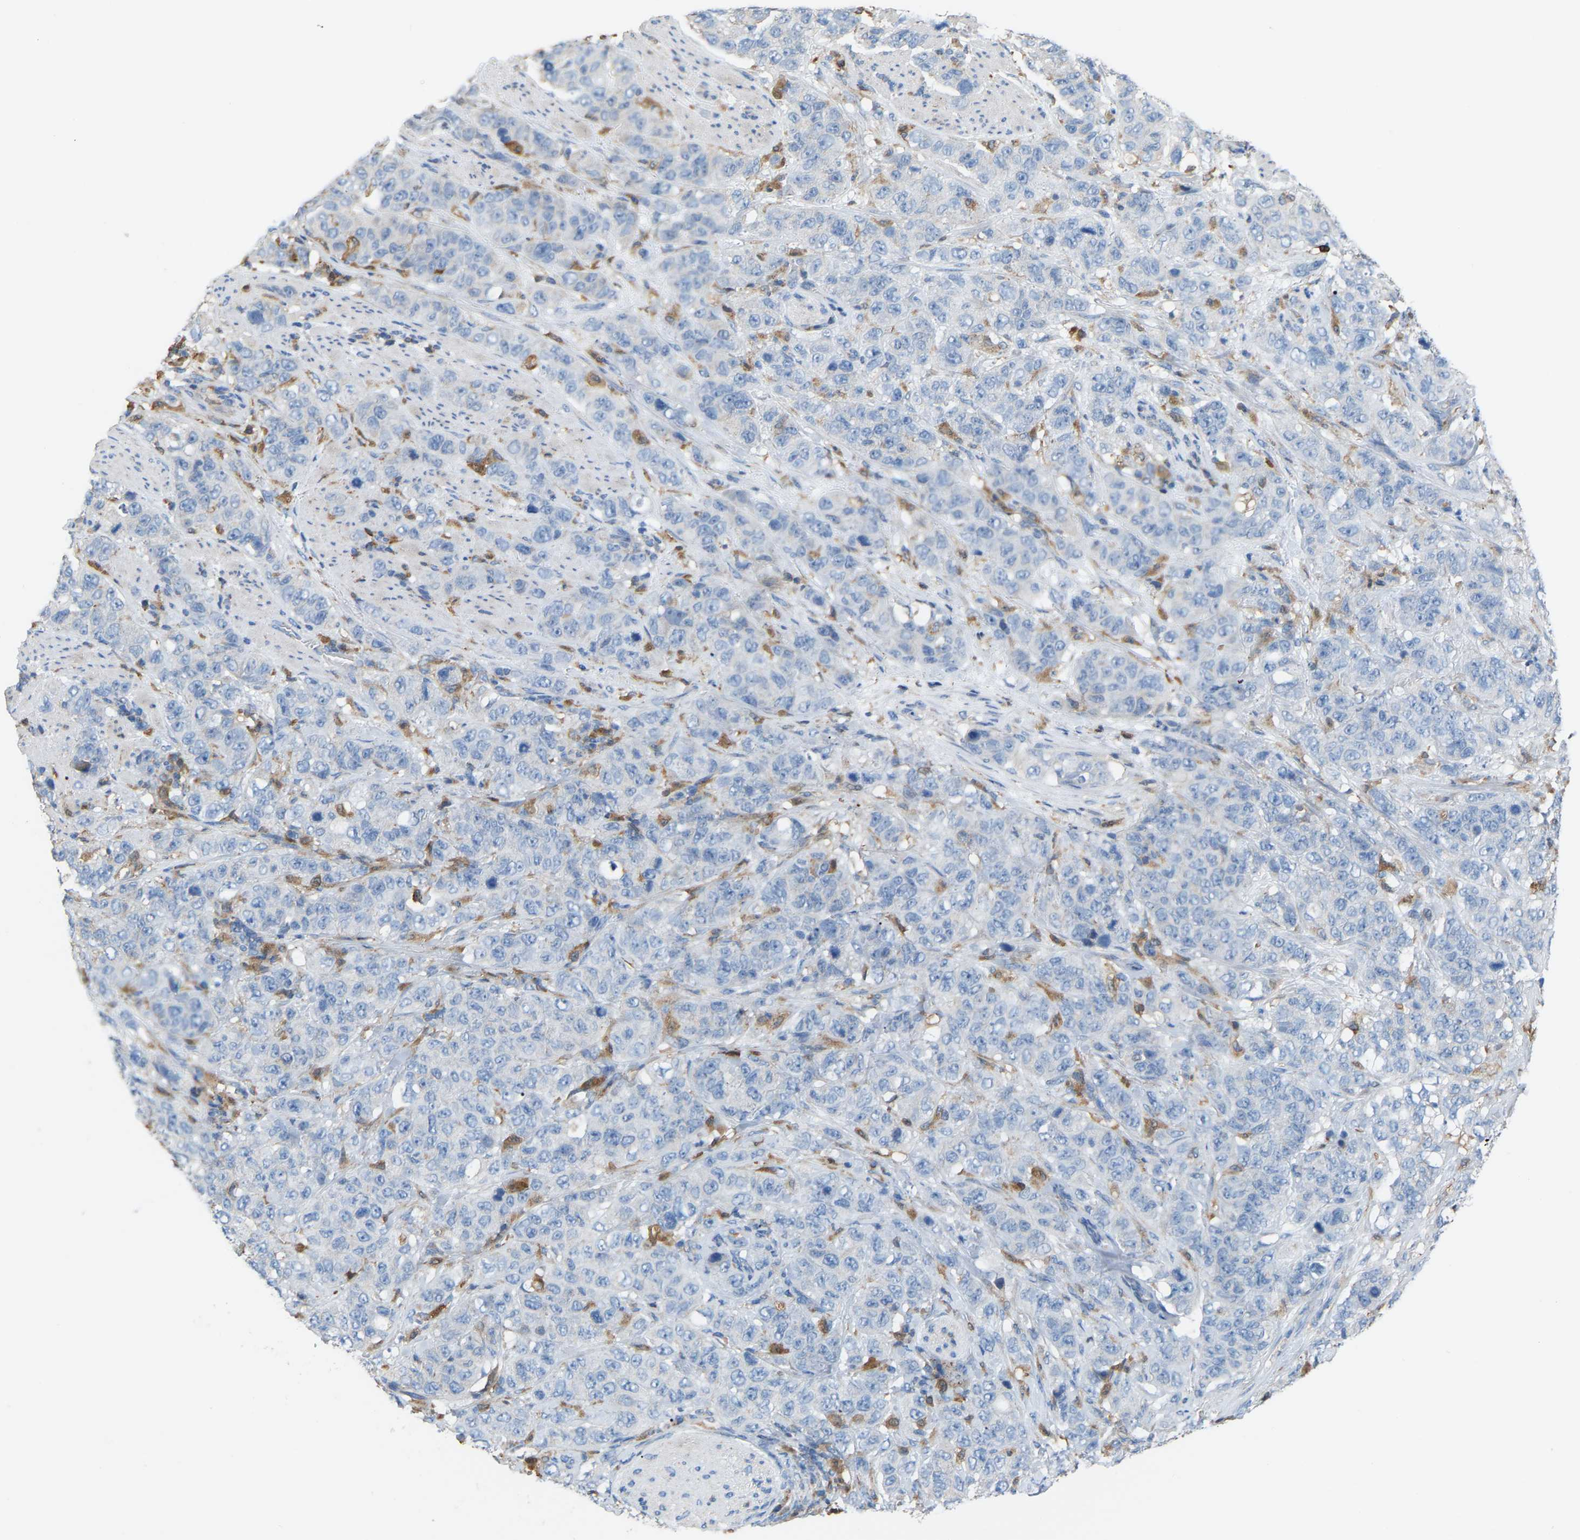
{"staining": {"intensity": "negative", "quantity": "none", "location": "none"}, "tissue": "stomach cancer", "cell_type": "Tumor cells", "image_type": "cancer", "snomed": [{"axis": "morphology", "description": "Adenocarcinoma, NOS"}, {"axis": "topography", "description": "Stomach"}], "caption": "This is an immunohistochemistry (IHC) micrograph of stomach adenocarcinoma. There is no positivity in tumor cells.", "gene": "CROT", "patient": {"sex": "male", "age": 48}}